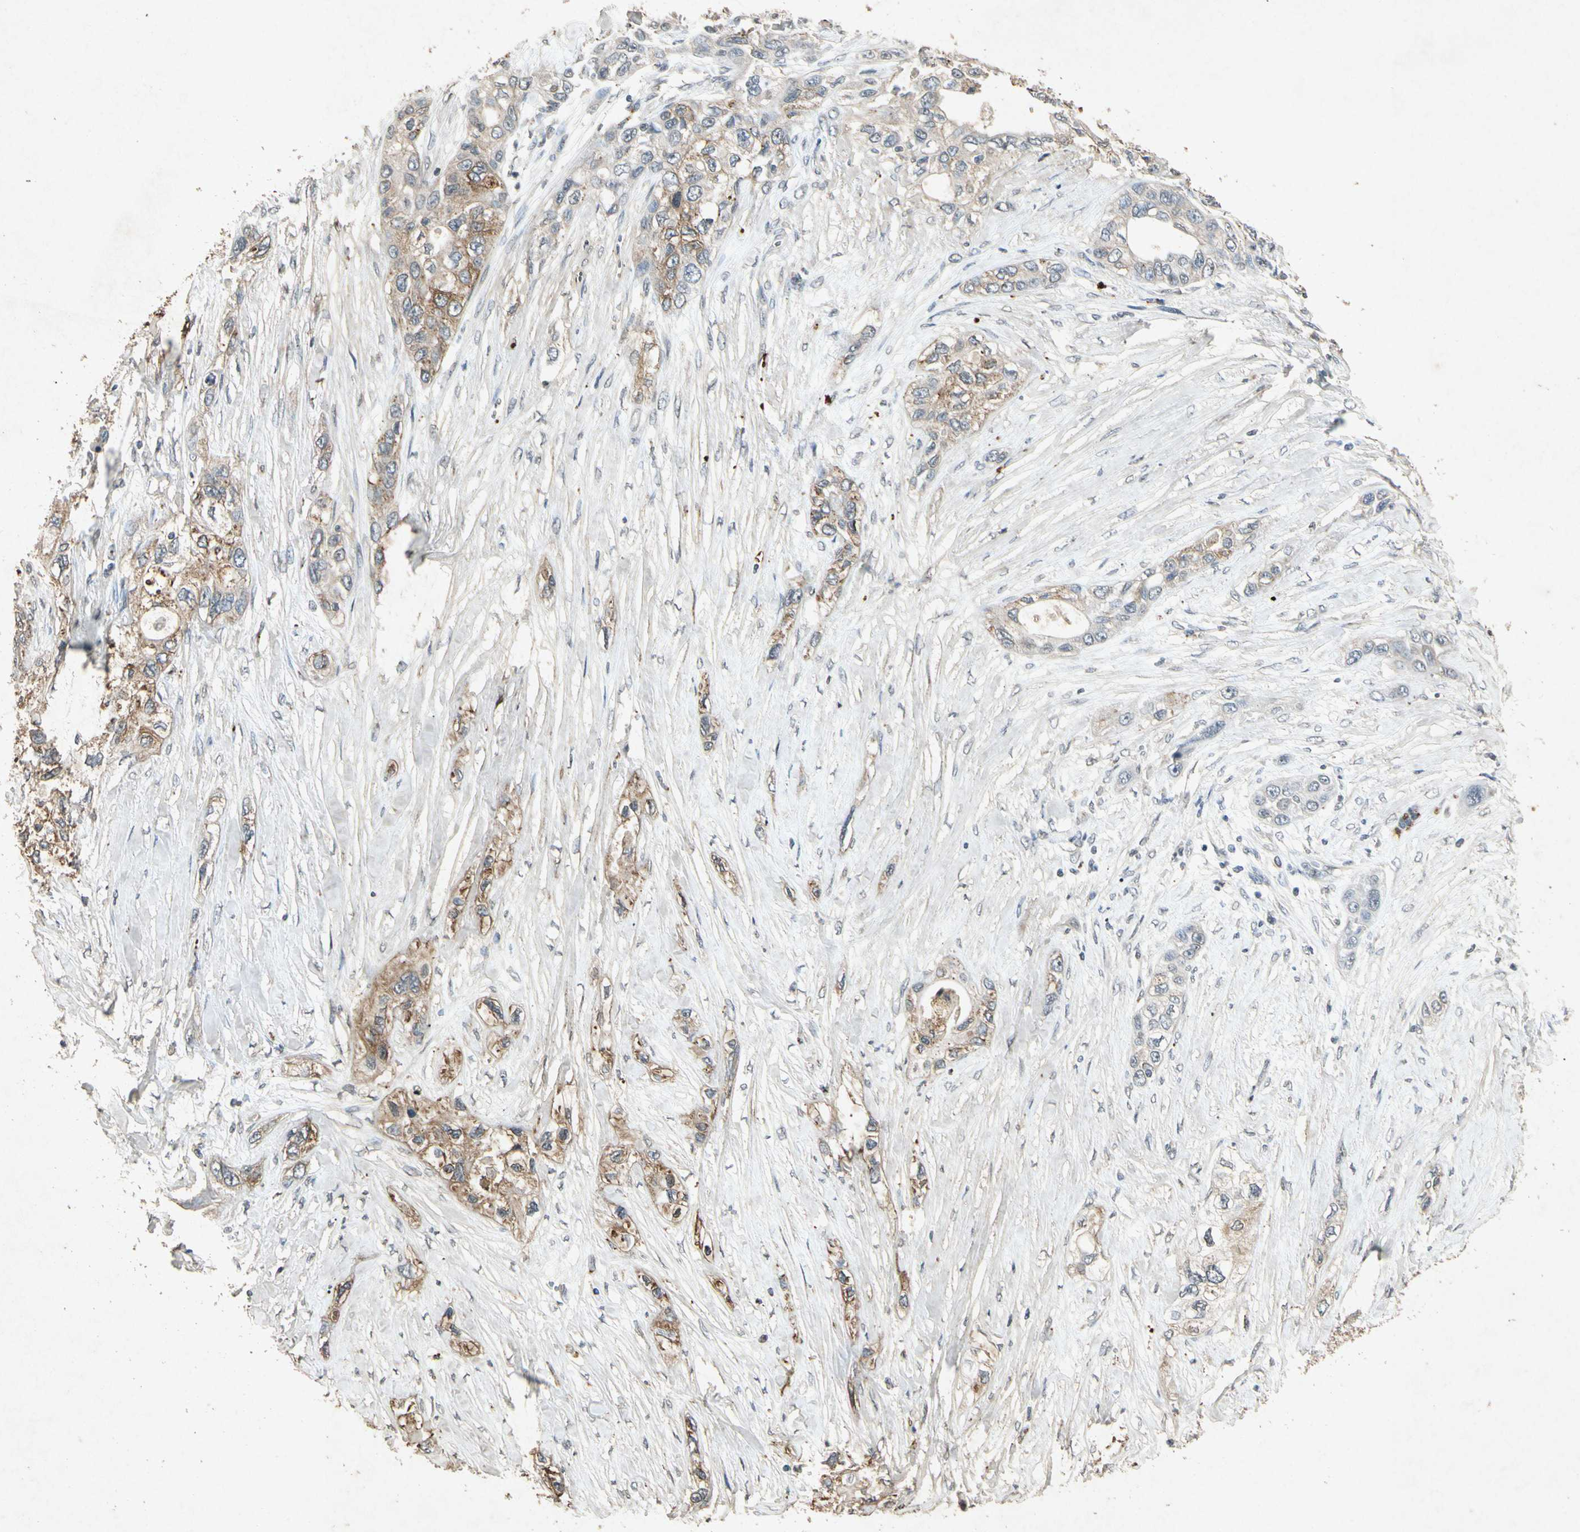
{"staining": {"intensity": "weak", "quantity": ">75%", "location": "cytoplasmic/membranous"}, "tissue": "pancreatic cancer", "cell_type": "Tumor cells", "image_type": "cancer", "snomed": [{"axis": "morphology", "description": "Adenocarcinoma, NOS"}, {"axis": "topography", "description": "Pancreas"}], "caption": "Protein expression analysis of human pancreatic cancer reveals weak cytoplasmic/membranous positivity in approximately >75% of tumor cells. (Brightfield microscopy of DAB IHC at high magnification).", "gene": "MSRB1", "patient": {"sex": "female", "age": 70}}